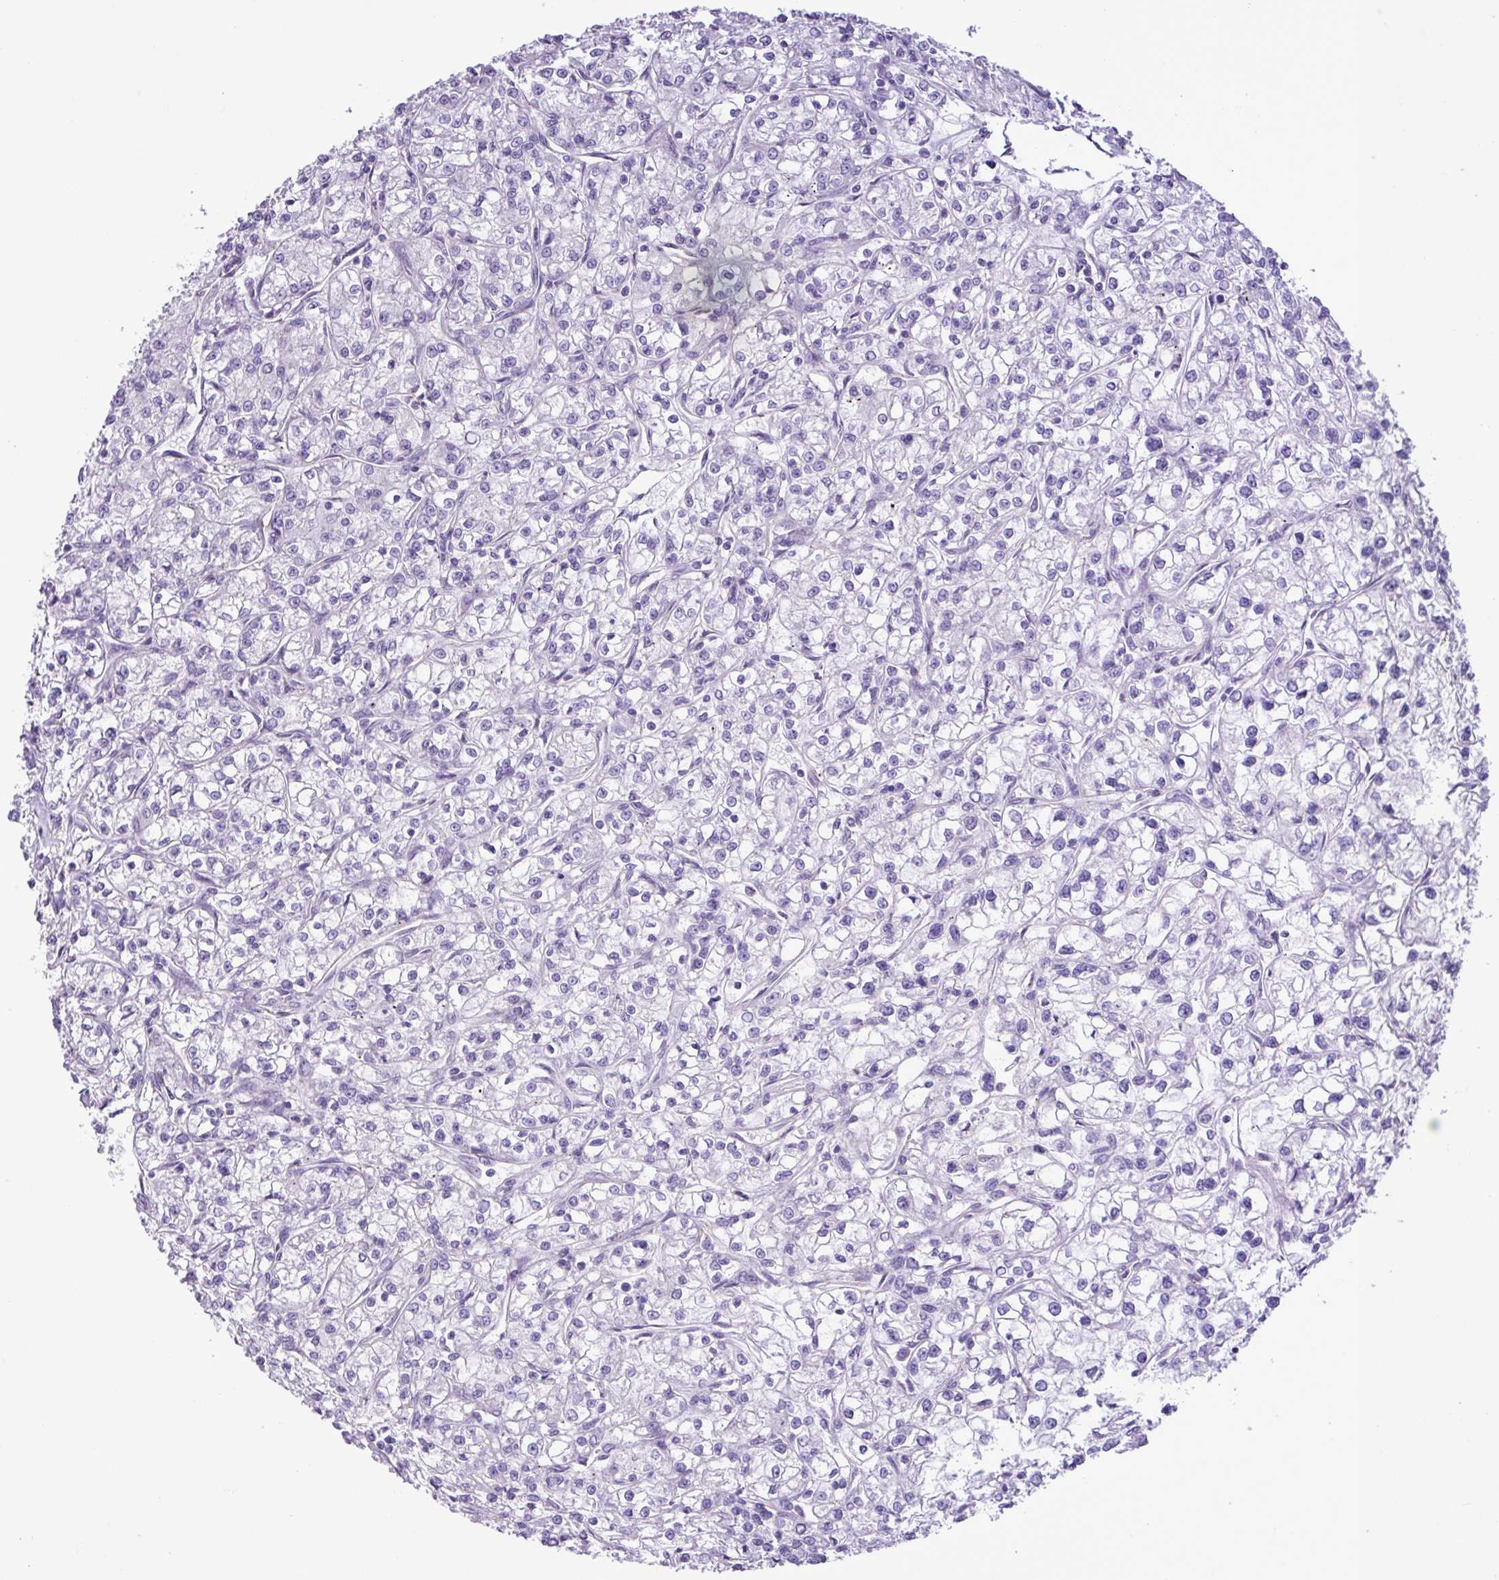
{"staining": {"intensity": "negative", "quantity": "none", "location": "none"}, "tissue": "renal cancer", "cell_type": "Tumor cells", "image_type": "cancer", "snomed": [{"axis": "morphology", "description": "Adenocarcinoma, NOS"}, {"axis": "topography", "description": "Kidney"}], "caption": "Tumor cells show no significant staining in renal cancer. (Stains: DAB immunohistochemistry with hematoxylin counter stain, Microscopy: brightfield microscopy at high magnification).", "gene": "SPINK8", "patient": {"sex": "female", "age": 59}}